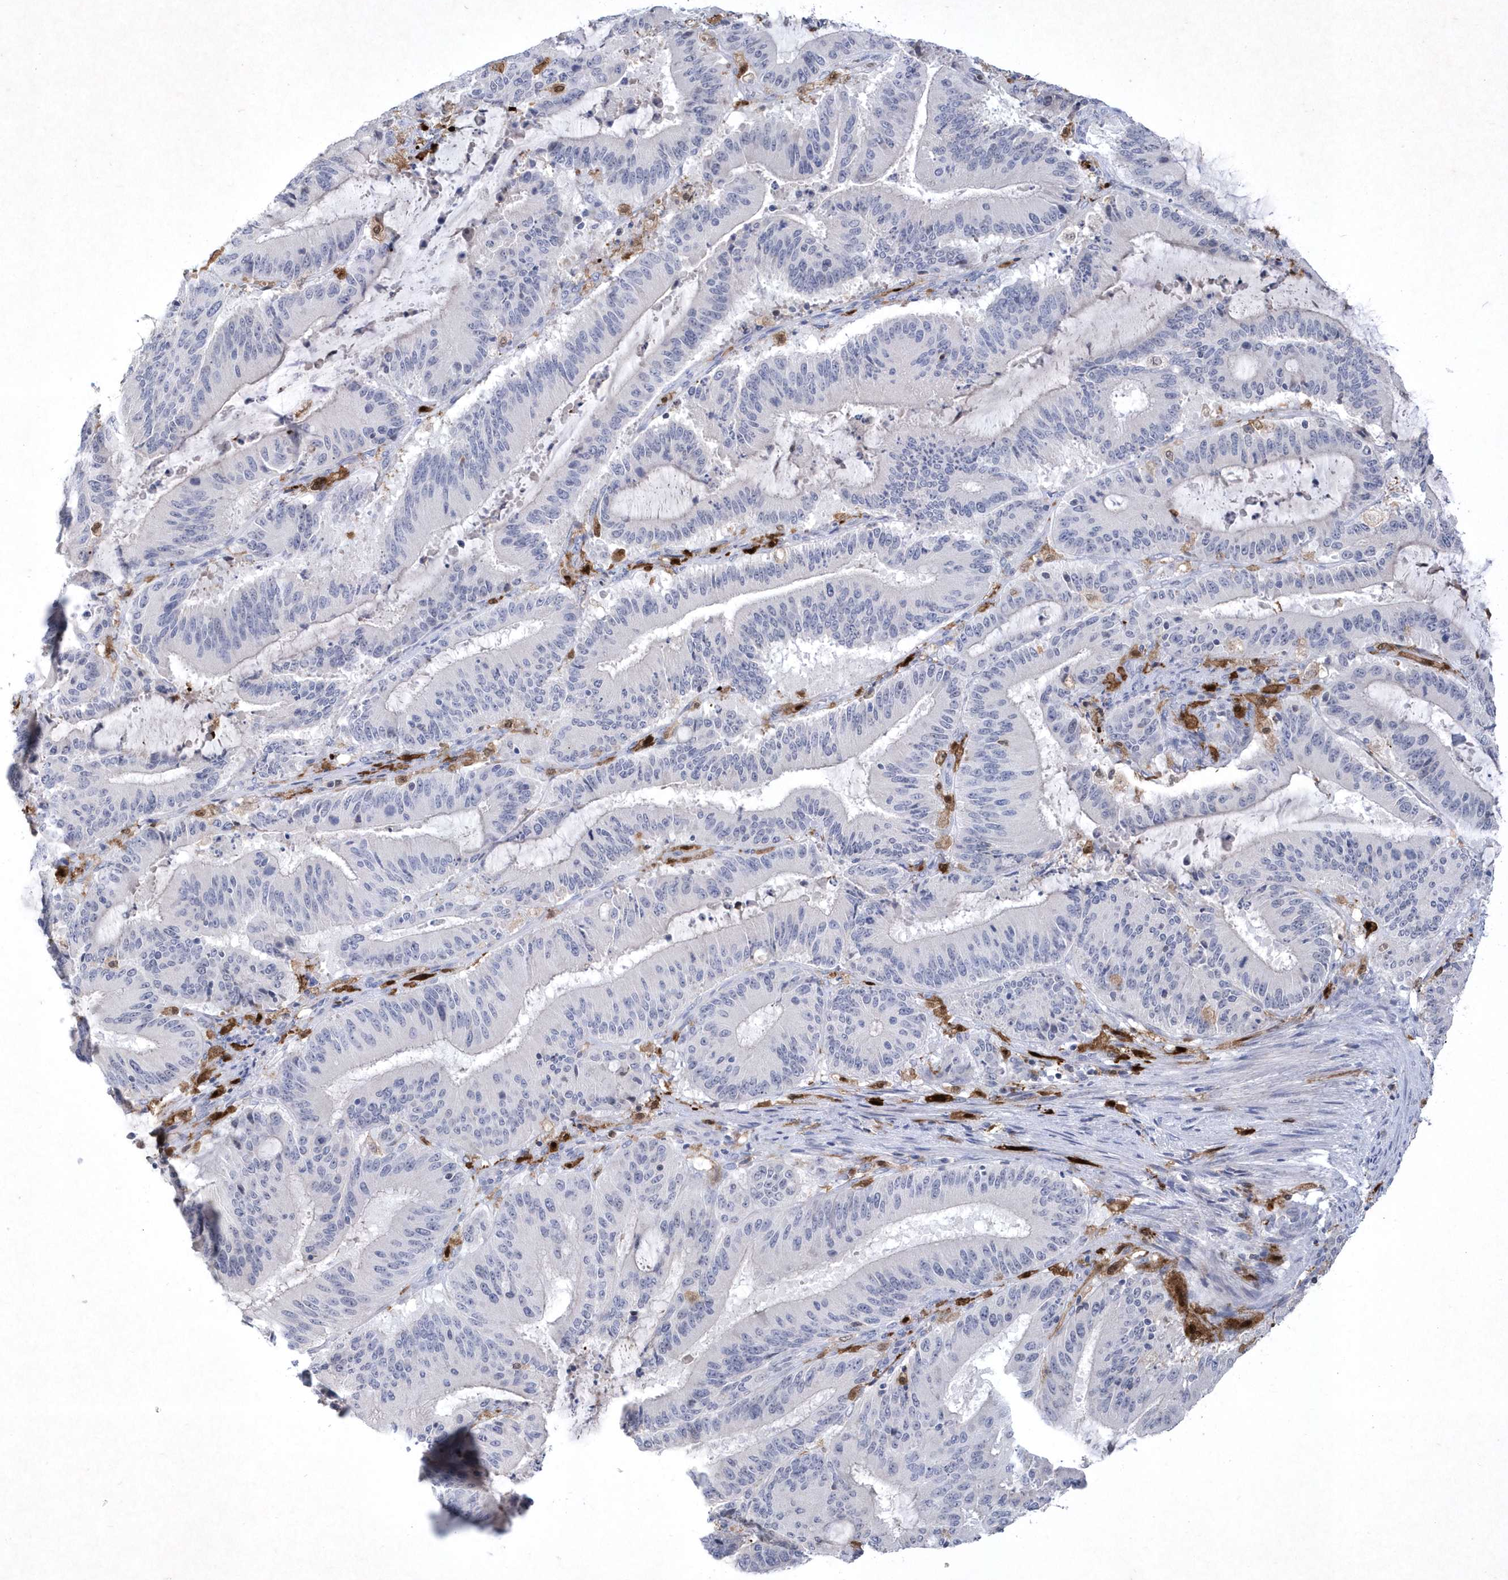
{"staining": {"intensity": "negative", "quantity": "none", "location": "none"}, "tissue": "liver cancer", "cell_type": "Tumor cells", "image_type": "cancer", "snomed": [{"axis": "morphology", "description": "Normal tissue, NOS"}, {"axis": "morphology", "description": "Cholangiocarcinoma"}, {"axis": "topography", "description": "Liver"}, {"axis": "topography", "description": "Peripheral nerve tissue"}], "caption": "Immunohistochemistry of human liver cholangiocarcinoma shows no positivity in tumor cells.", "gene": "BHLHA15", "patient": {"sex": "female", "age": 73}}